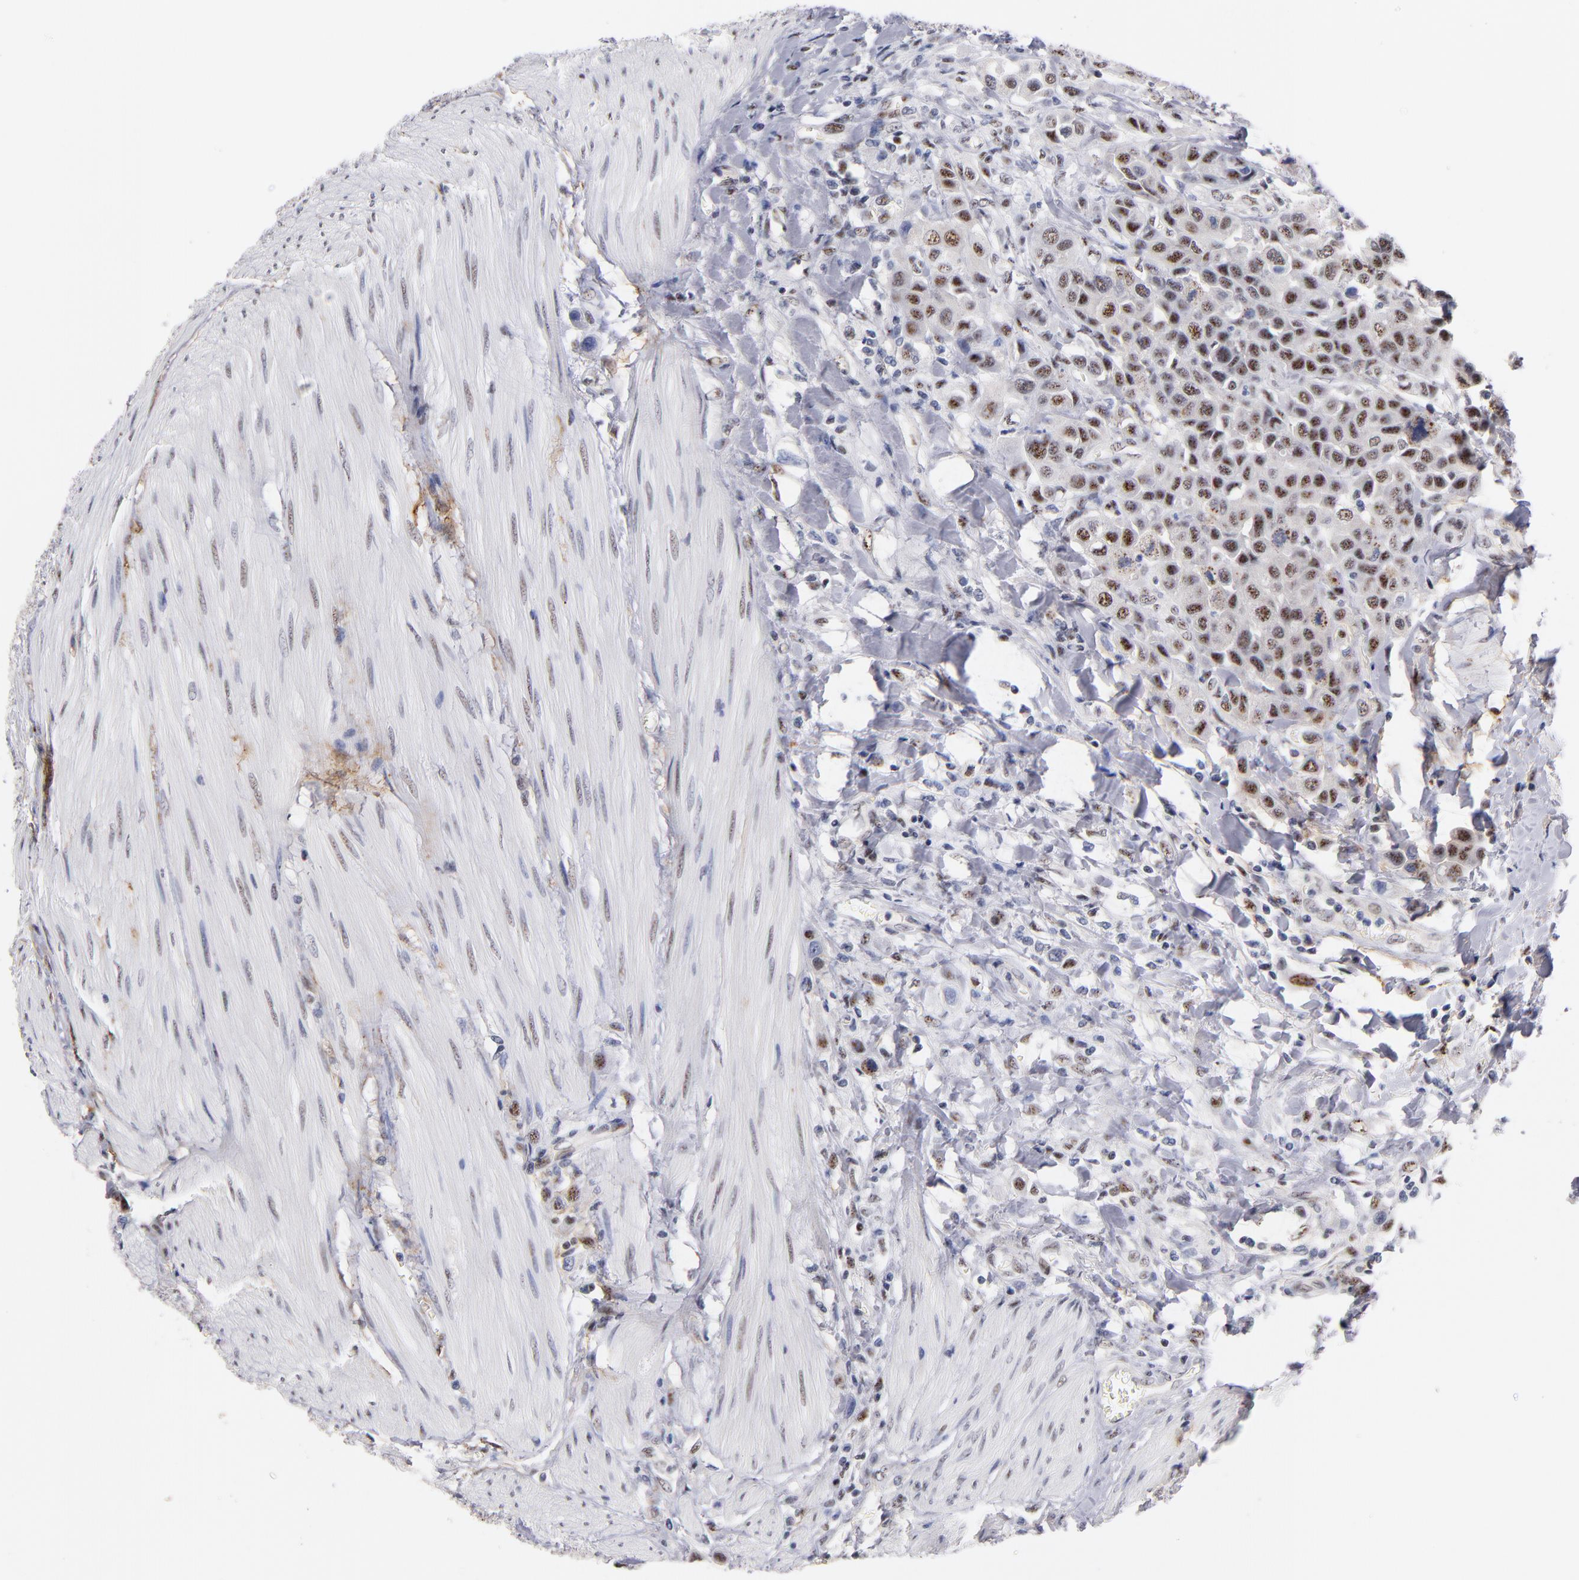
{"staining": {"intensity": "moderate", "quantity": ">75%", "location": "nuclear"}, "tissue": "urothelial cancer", "cell_type": "Tumor cells", "image_type": "cancer", "snomed": [{"axis": "morphology", "description": "Urothelial carcinoma, High grade"}, {"axis": "topography", "description": "Urinary bladder"}], "caption": "This is an image of IHC staining of urothelial cancer, which shows moderate staining in the nuclear of tumor cells.", "gene": "RAF1", "patient": {"sex": "male", "age": 50}}